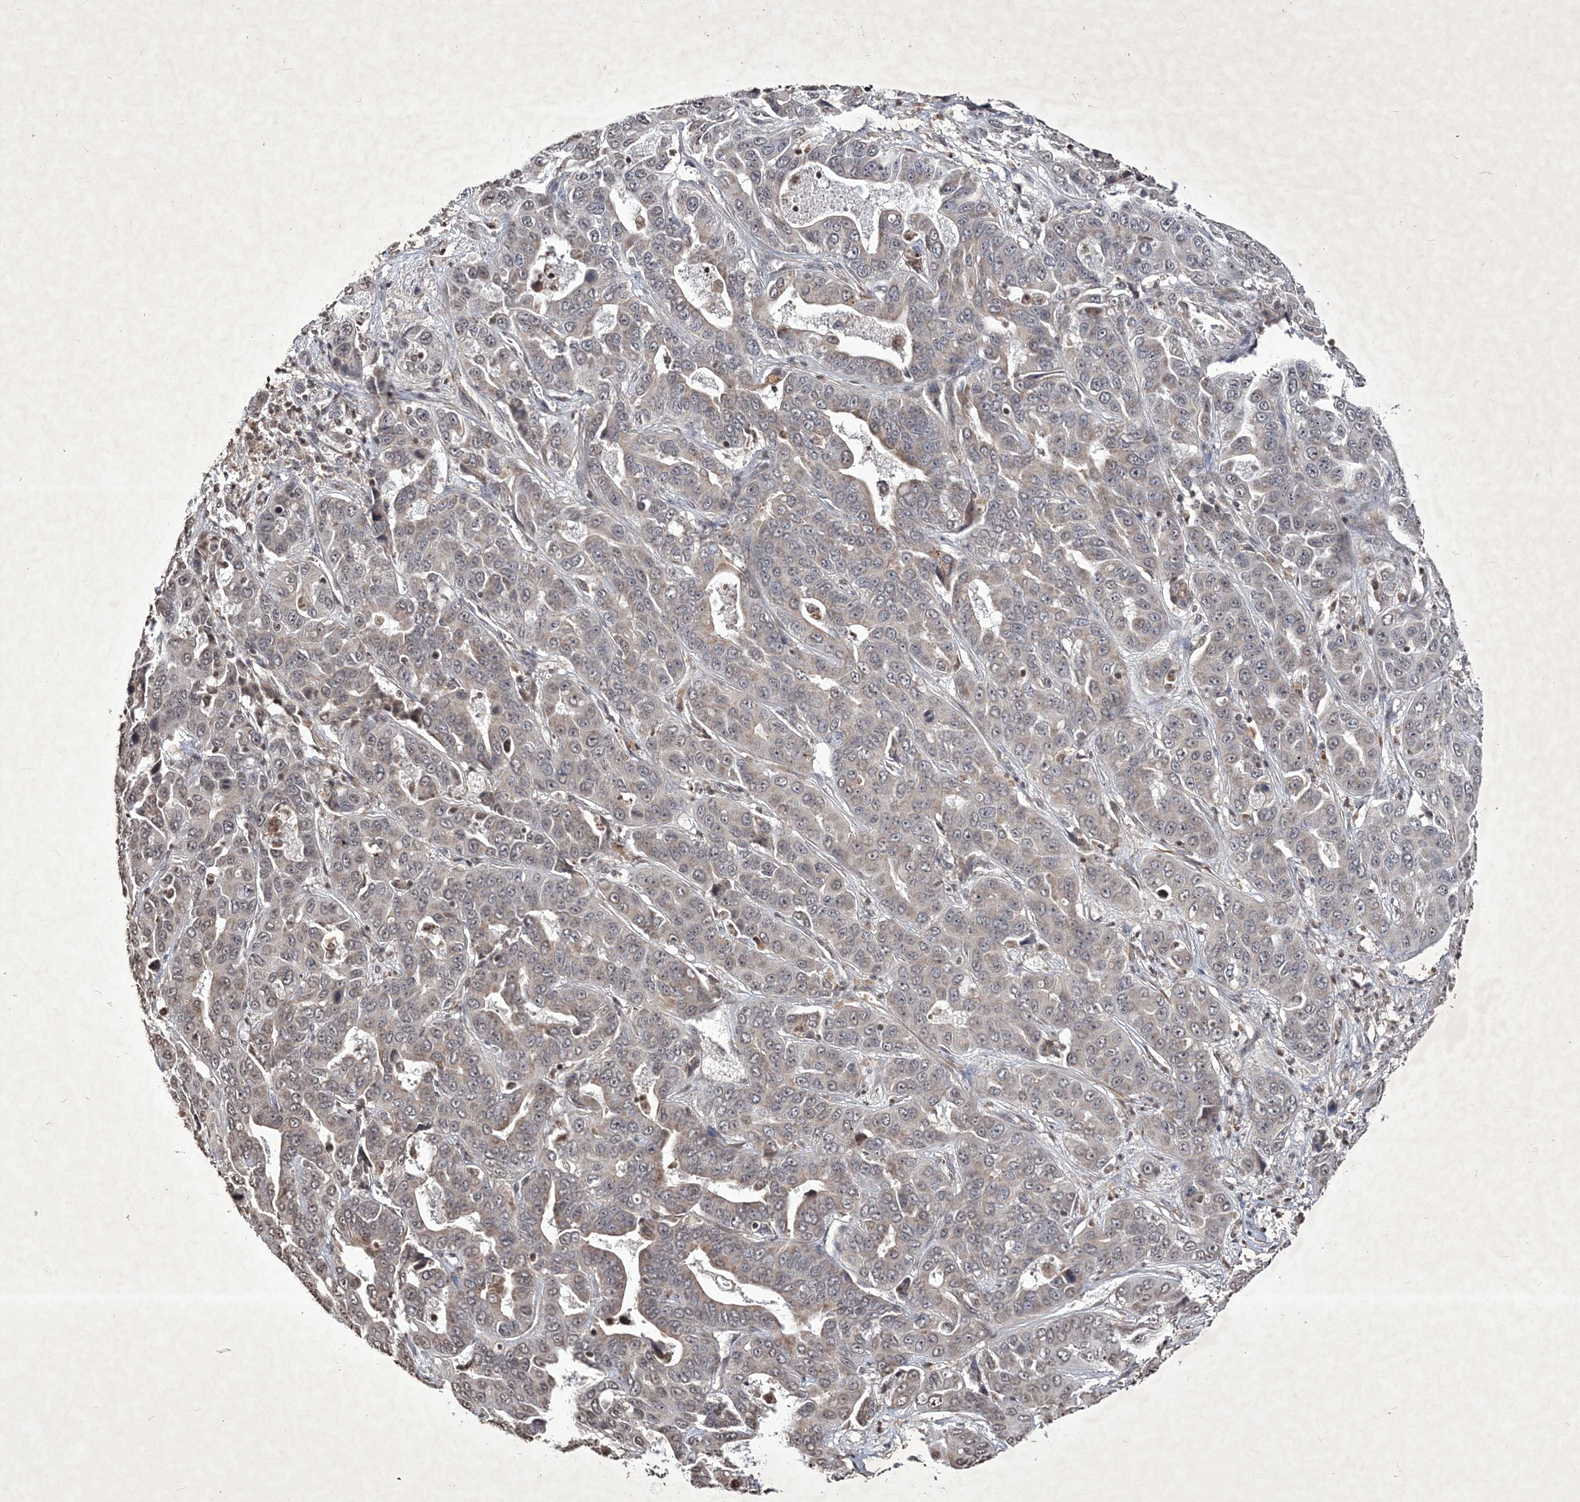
{"staining": {"intensity": "weak", "quantity": "25%-75%", "location": "cytoplasmic/membranous,nuclear"}, "tissue": "liver cancer", "cell_type": "Tumor cells", "image_type": "cancer", "snomed": [{"axis": "morphology", "description": "Cholangiocarcinoma"}, {"axis": "topography", "description": "Liver"}], "caption": "An image of human liver cholangiocarcinoma stained for a protein exhibits weak cytoplasmic/membranous and nuclear brown staining in tumor cells.", "gene": "SOWAHB", "patient": {"sex": "female", "age": 52}}